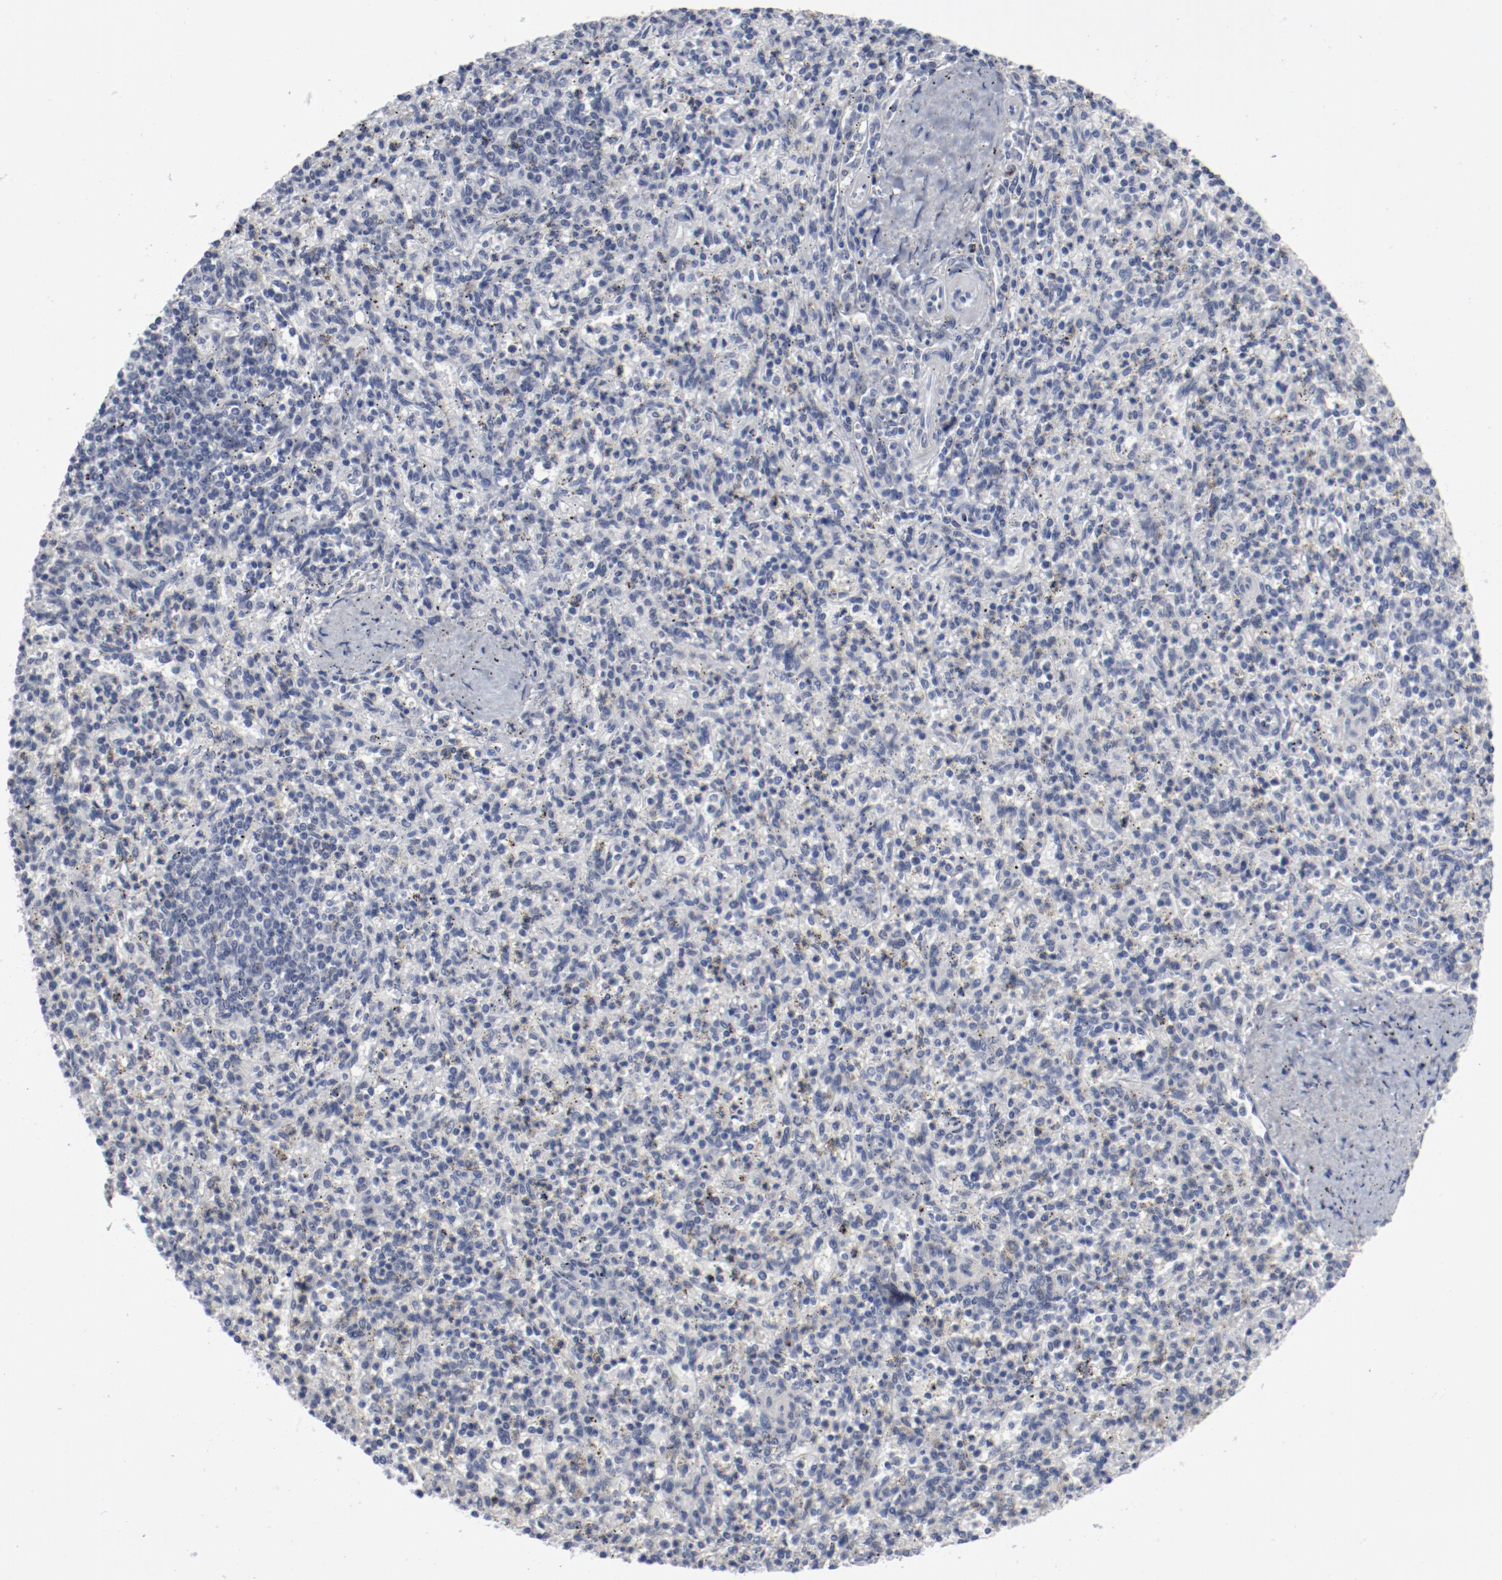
{"staining": {"intensity": "negative", "quantity": "none", "location": "none"}, "tissue": "spleen", "cell_type": "Cells in red pulp", "image_type": "normal", "snomed": [{"axis": "morphology", "description": "Normal tissue, NOS"}, {"axis": "topography", "description": "Spleen"}], "caption": "This is an immunohistochemistry histopathology image of normal spleen. There is no positivity in cells in red pulp.", "gene": "ANKLE2", "patient": {"sex": "male", "age": 72}}